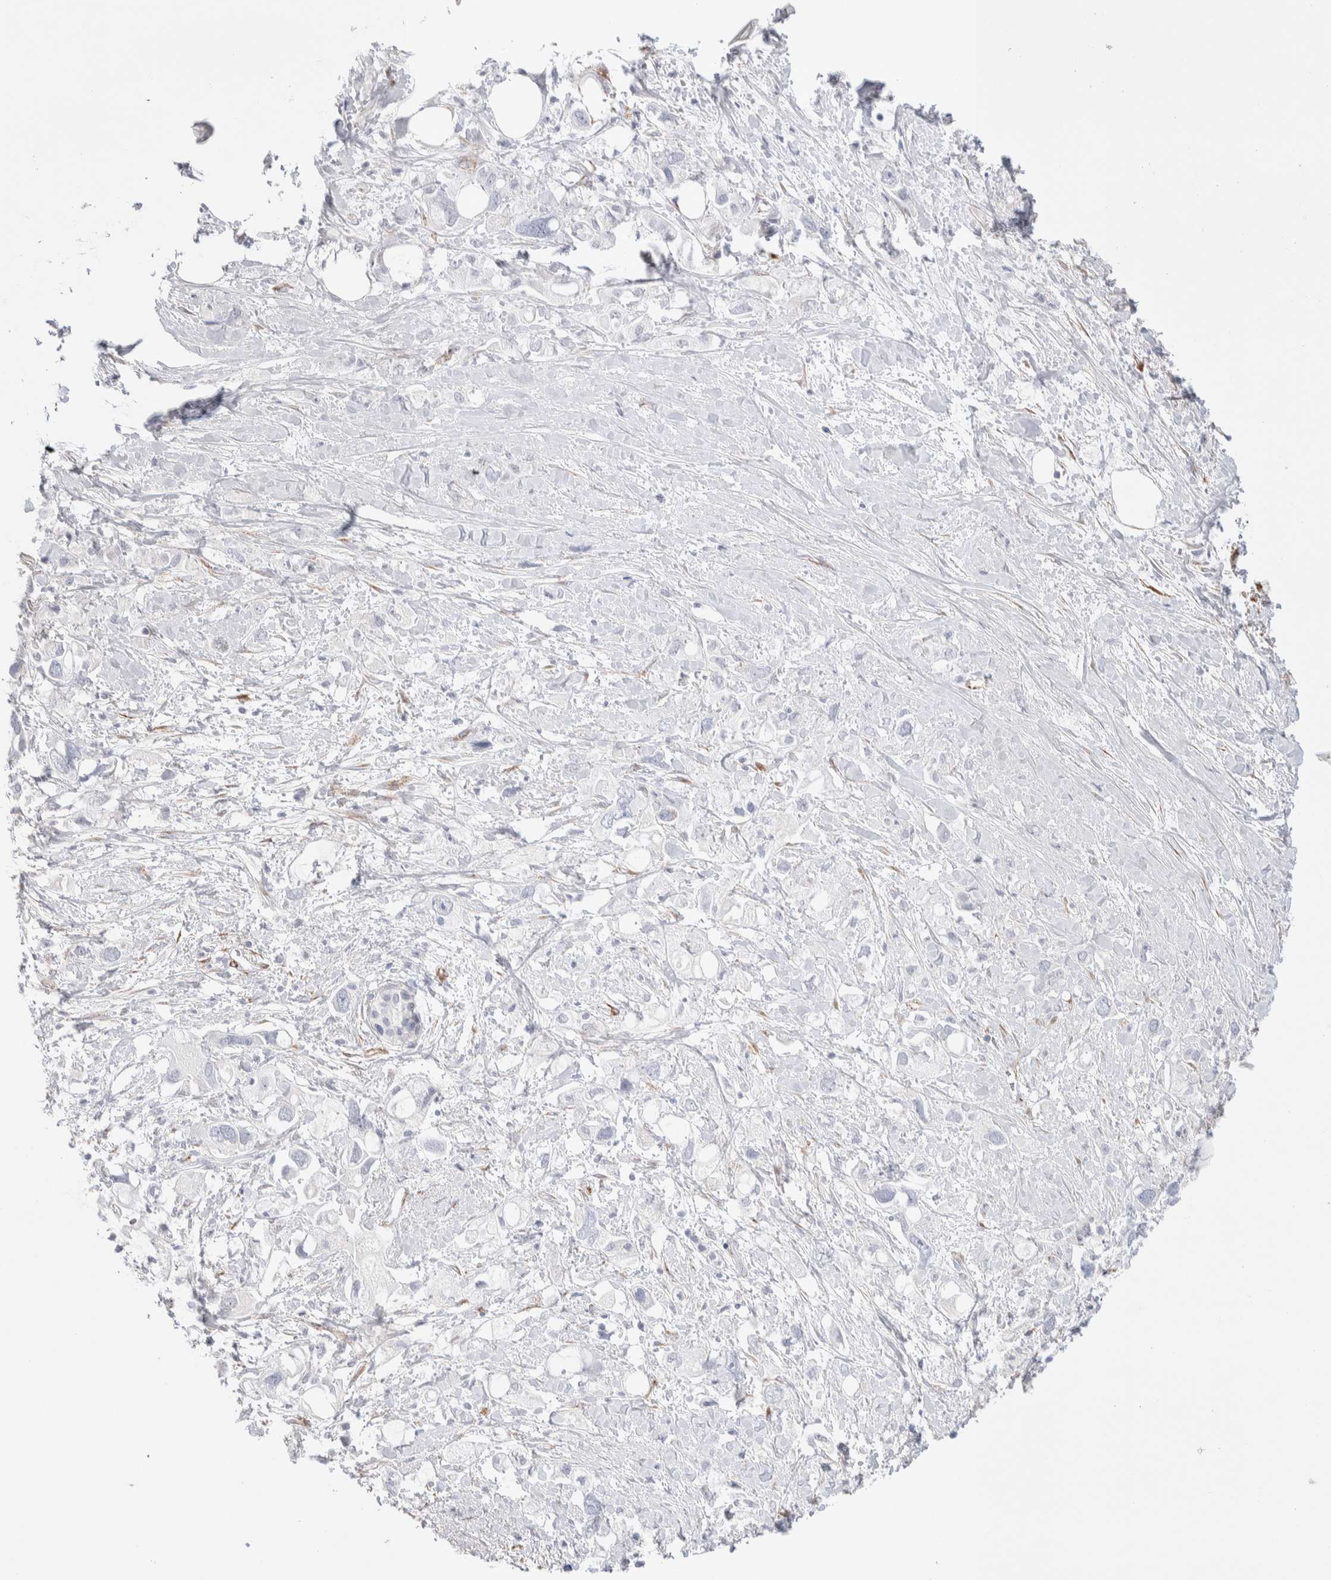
{"staining": {"intensity": "negative", "quantity": "none", "location": "none"}, "tissue": "pancreatic cancer", "cell_type": "Tumor cells", "image_type": "cancer", "snomed": [{"axis": "morphology", "description": "Adenocarcinoma, NOS"}, {"axis": "topography", "description": "Pancreas"}], "caption": "Tumor cells show no significant protein expression in pancreatic cancer. Brightfield microscopy of IHC stained with DAB (3,3'-diaminobenzidine) (brown) and hematoxylin (blue), captured at high magnification.", "gene": "SEPTIN4", "patient": {"sex": "female", "age": 56}}